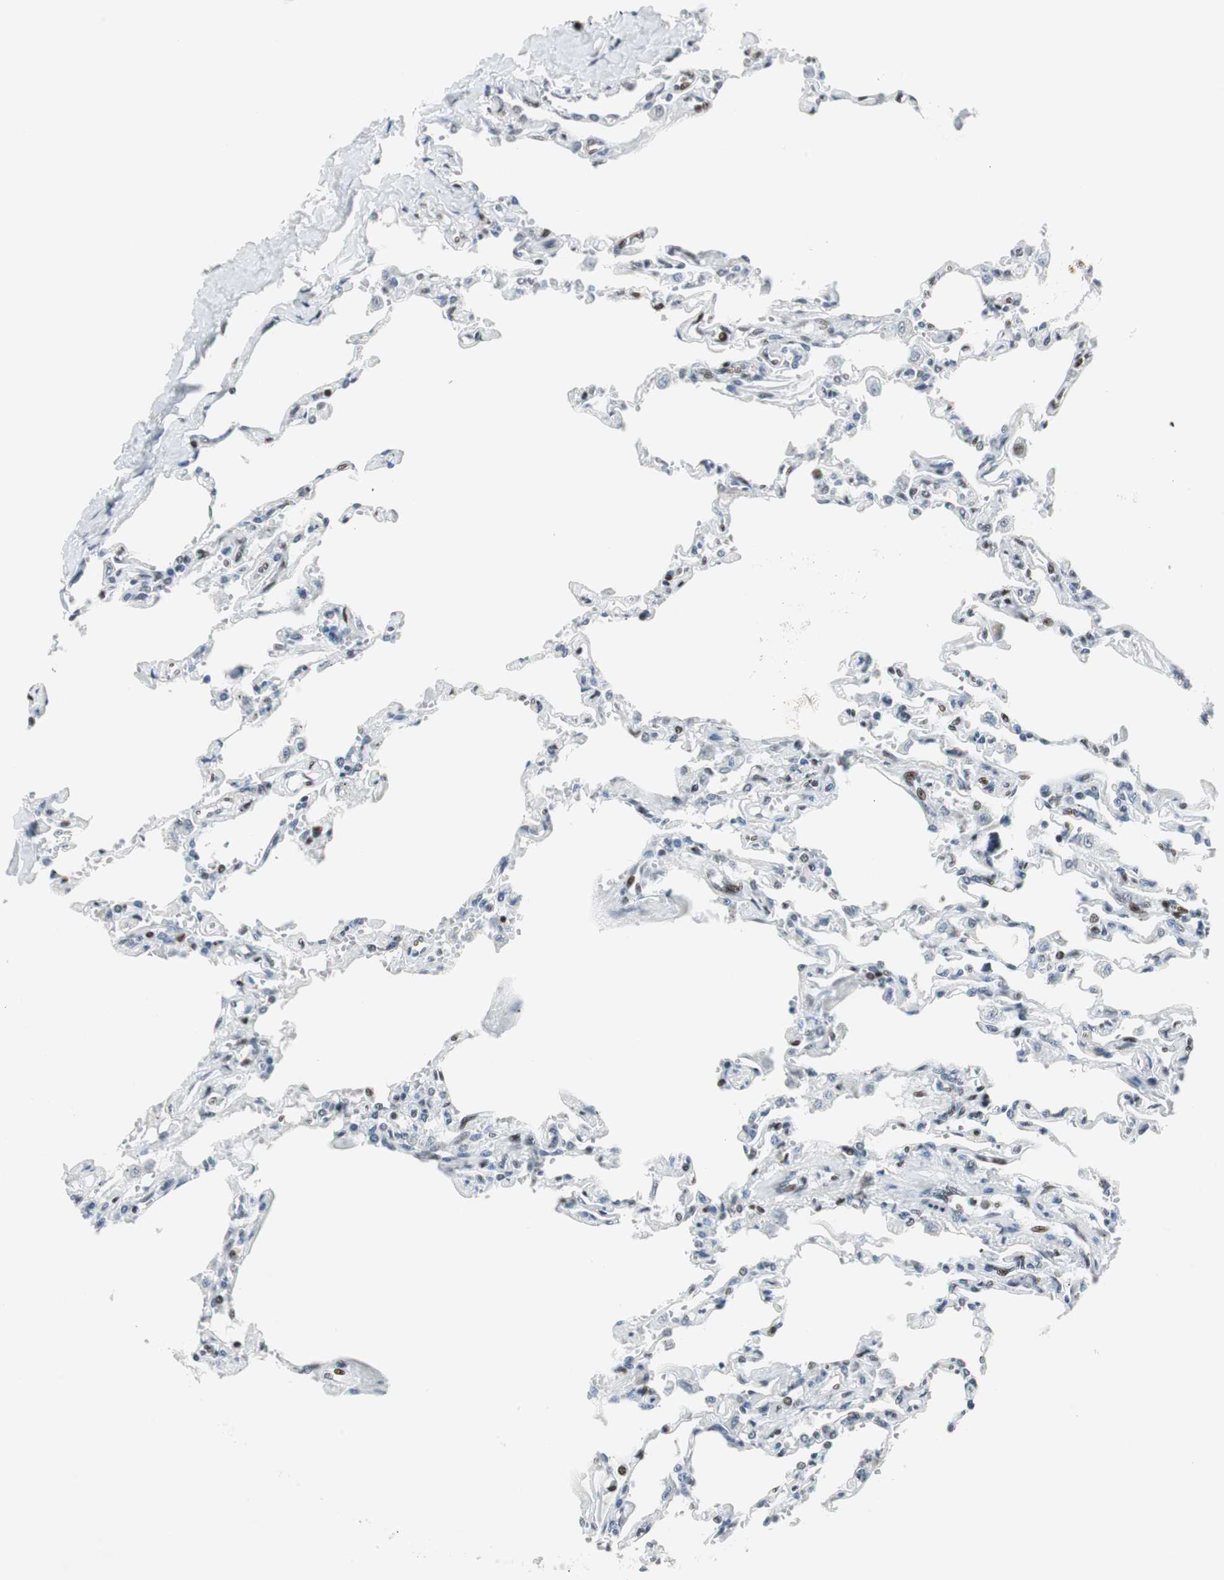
{"staining": {"intensity": "weak", "quantity": "<25%", "location": "nuclear"}, "tissue": "lung", "cell_type": "Alveolar cells", "image_type": "normal", "snomed": [{"axis": "morphology", "description": "Normal tissue, NOS"}, {"axis": "topography", "description": "Lung"}], "caption": "Histopathology image shows no protein positivity in alveolar cells of normal lung.", "gene": "RBBP4", "patient": {"sex": "male", "age": 21}}